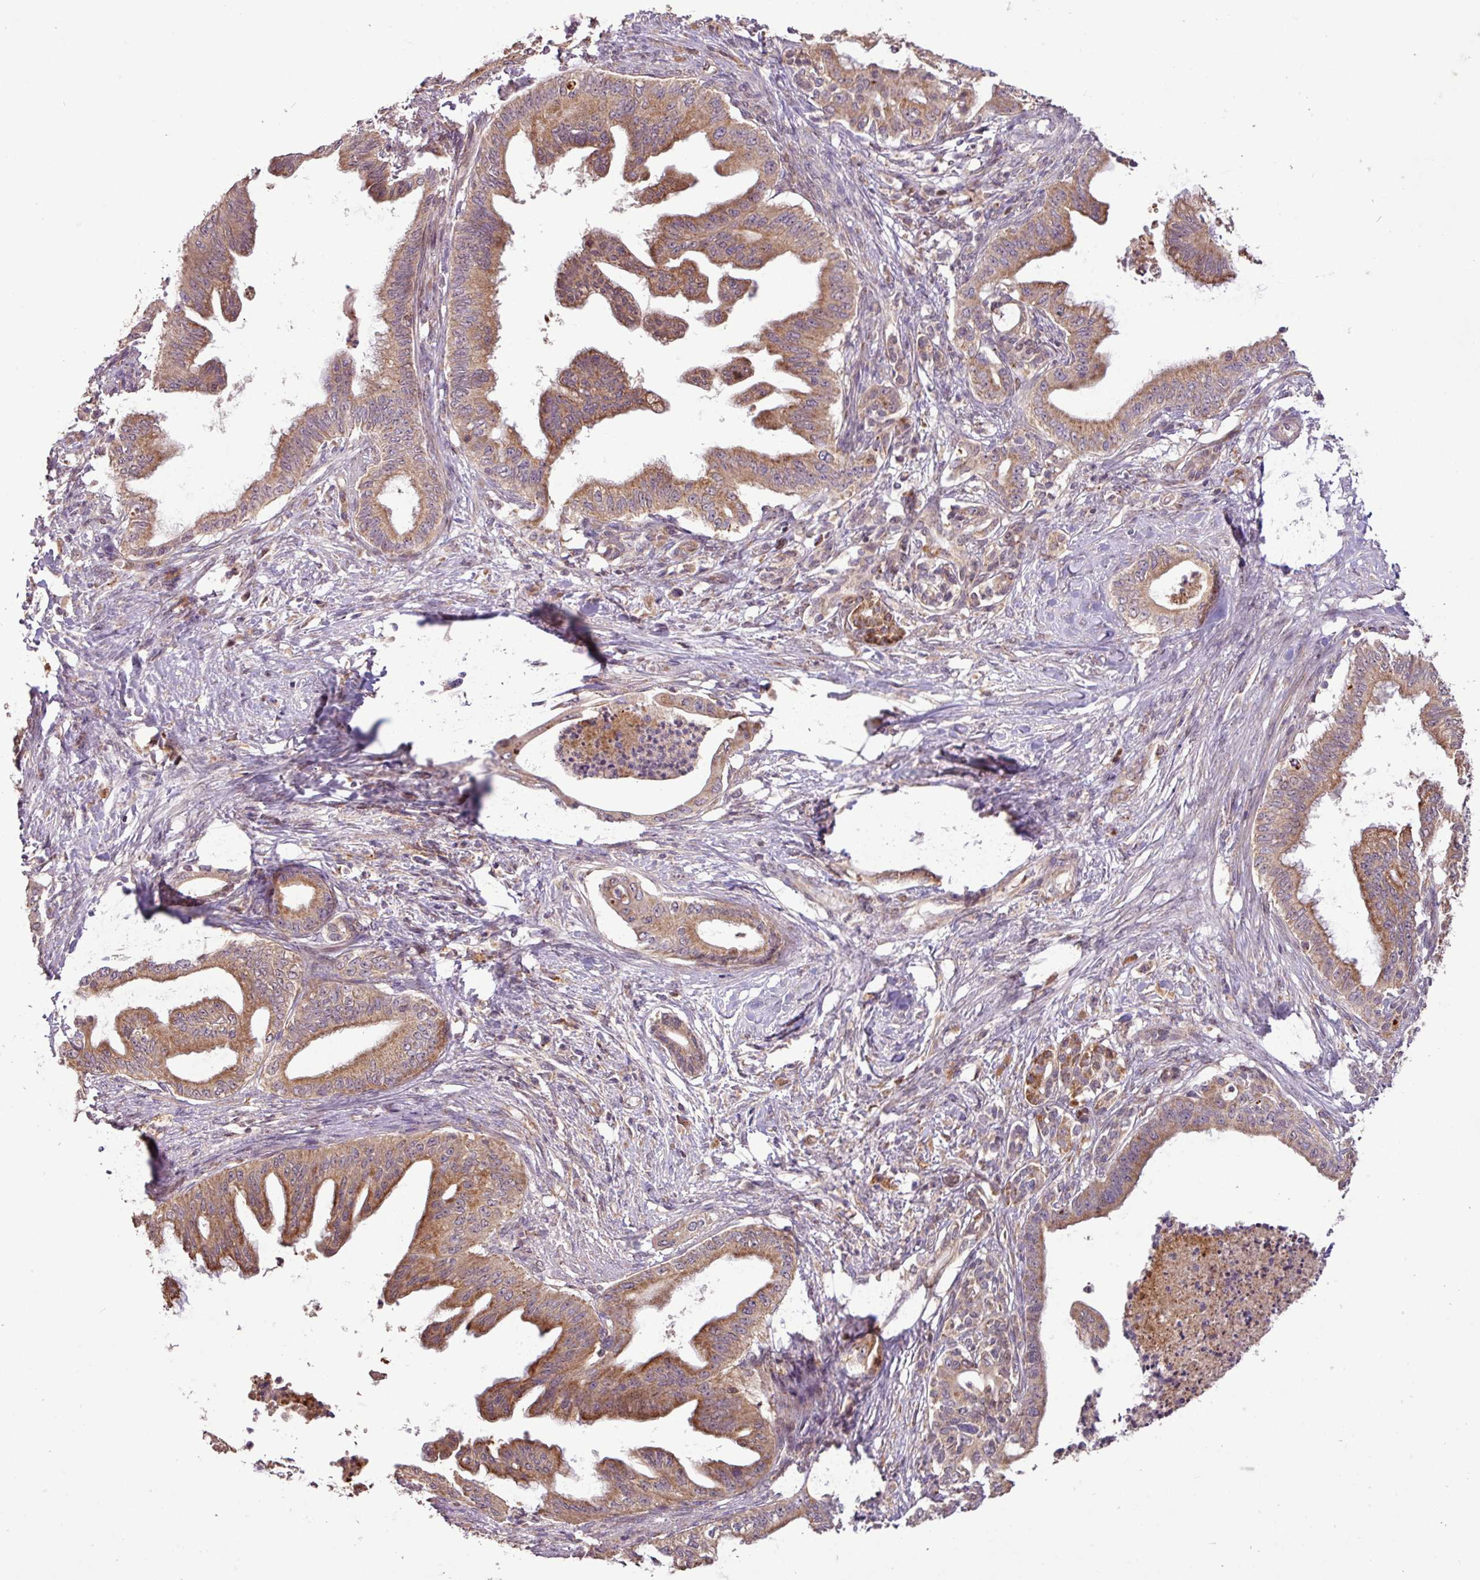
{"staining": {"intensity": "moderate", "quantity": ">75%", "location": "cytoplasmic/membranous"}, "tissue": "pancreatic cancer", "cell_type": "Tumor cells", "image_type": "cancer", "snomed": [{"axis": "morphology", "description": "Adenocarcinoma, NOS"}, {"axis": "topography", "description": "Pancreas"}], "caption": "Tumor cells display medium levels of moderate cytoplasmic/membranous positivity in approximately >75% of cells in adenocarcinoma (pancreatic). Using DAB (brown) and hematoxylin (blue) stains, captured at high magnification using brightfield microscopy.", "gene": "YPEL3", "patient": {"sex": "male", "age": 58}}